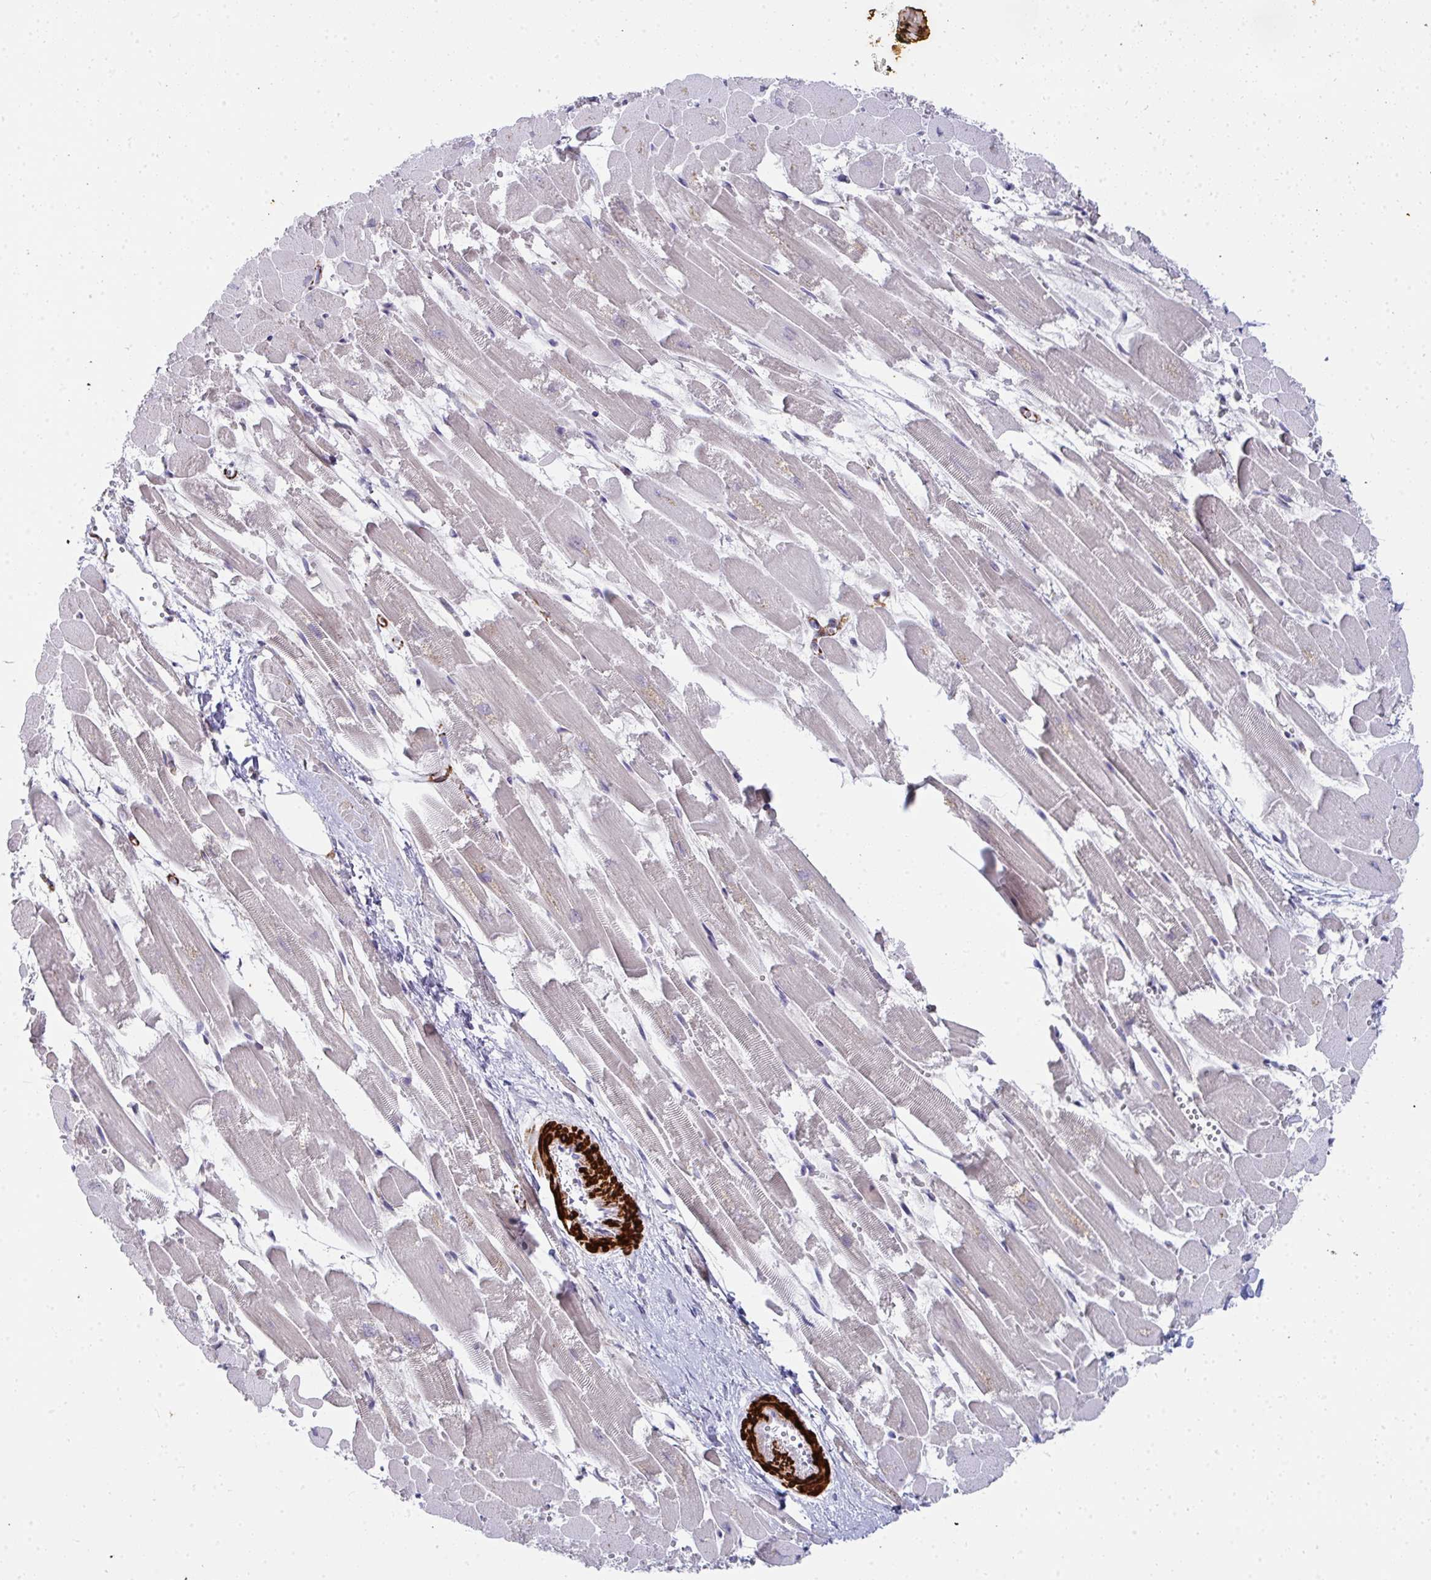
{"staining": {"intensity": "weak", "quantity": "<25%", "location": "cytoplasmic/membranous"}, "tissue": "heart muscle", "cell_type": "Cardiomyocytes", "image_type": "normal", "snomed": [{"axis": "morphology", "description": "Normal tissue, NOS"}, {"axis": "topography", "description": "Heart"}], "caption": "Immunohistochemistry of benign human heart muscle displays no positivity in cardiomyocytes.", "gene": "GINS2", "patient": {"sex": "female", "age": 52}}